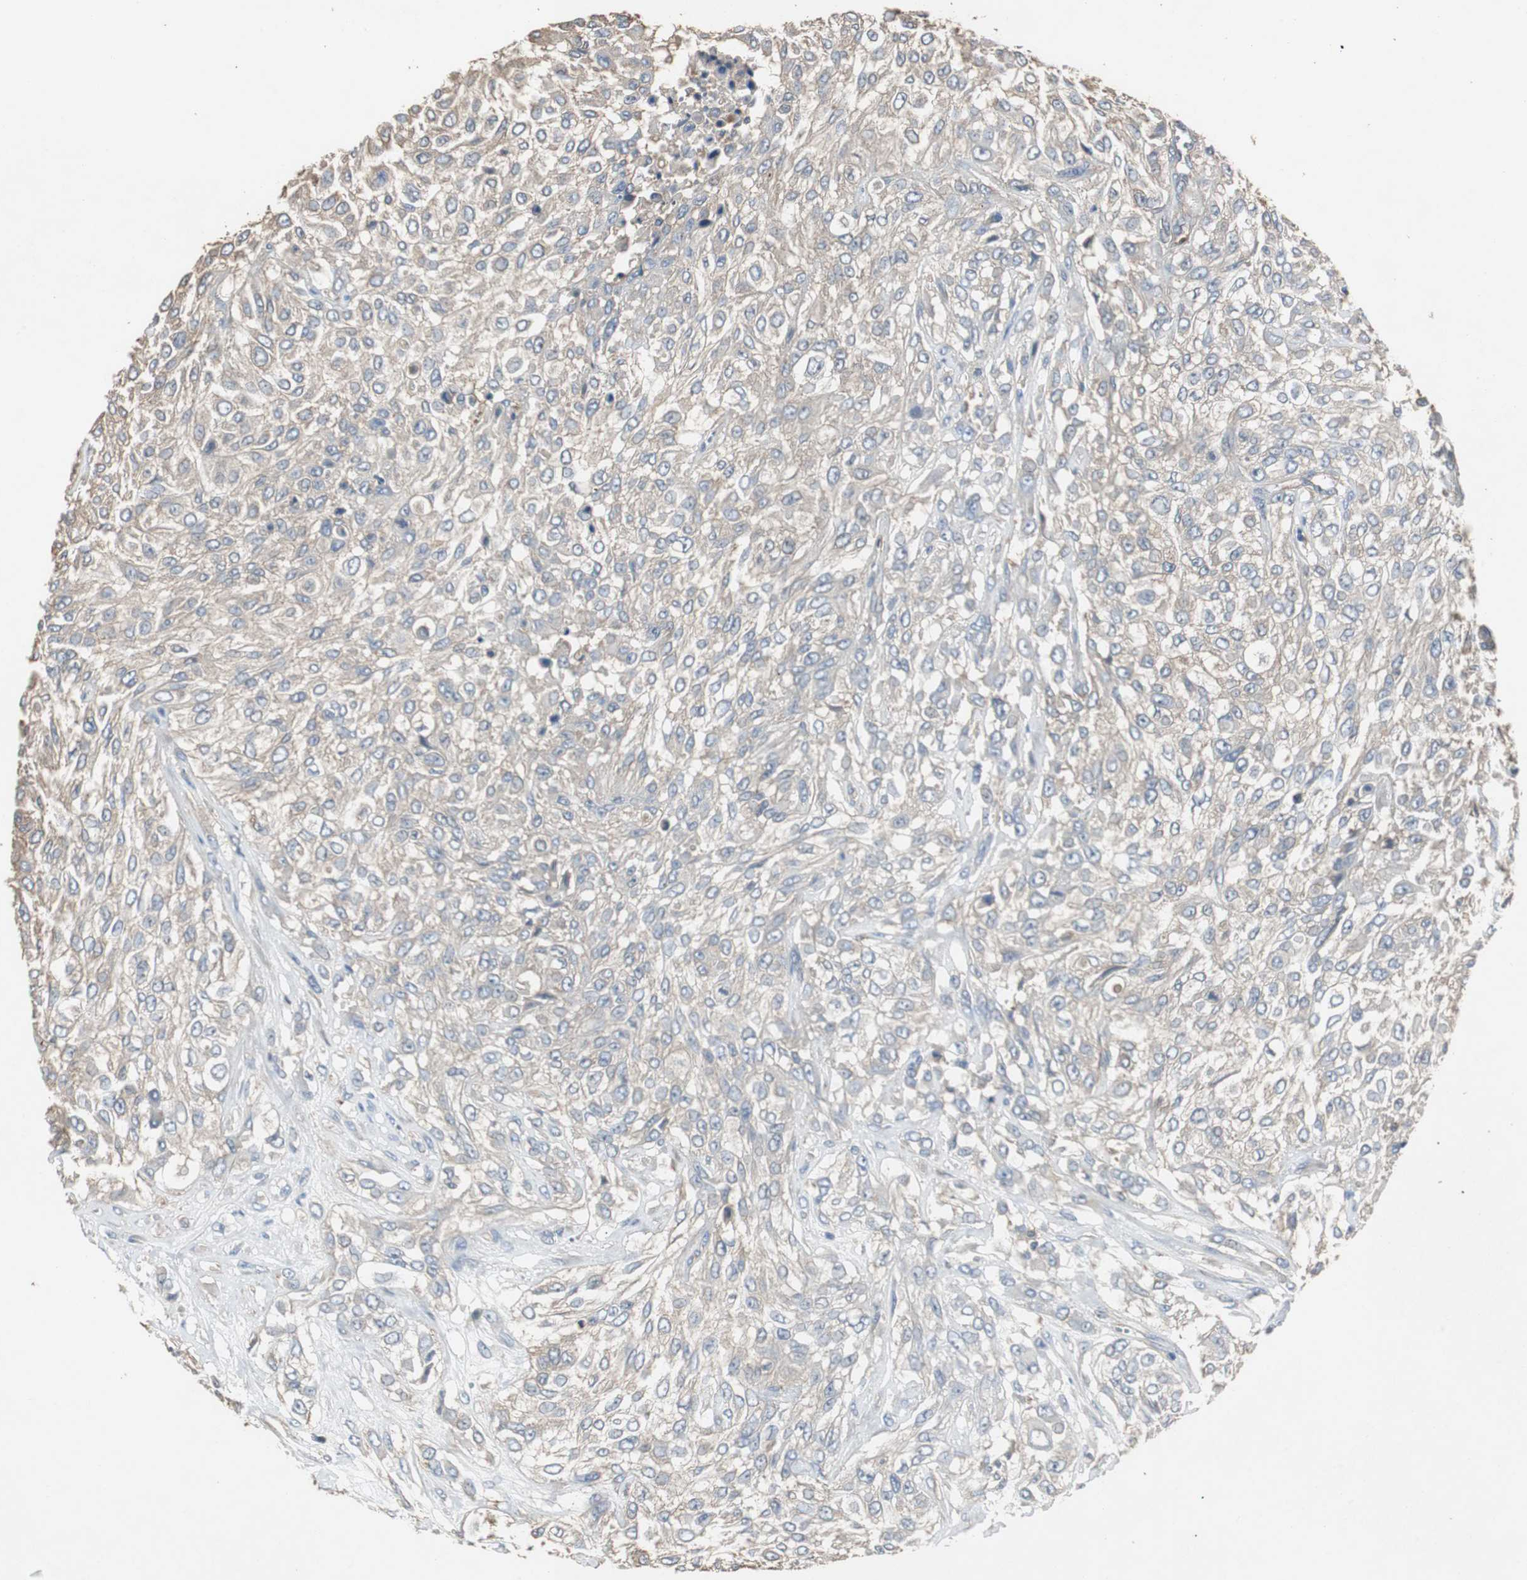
{"staining": {"intensity": "weak", "quantity": "25%-75%", "location": "cytoplasmic/membranous"}, "tissue": "urothelial cancer", "cell_type": "Tumor cells", "image_type": "cancer", "snomed": [{"axis": "morphology", "description": "Urothelial carcinoma, High grade"}, {"axis": "topography", "description": "Urinary bladder"}], "caption": "Brown immunohistochemical staining in urothelial cancer displays weak cytoplasmic/membranous positivity in approximately 25%-75% of tumor cells.", "gene": "TNFRSF14", "patient": {"sex": "male", "age": 57}}